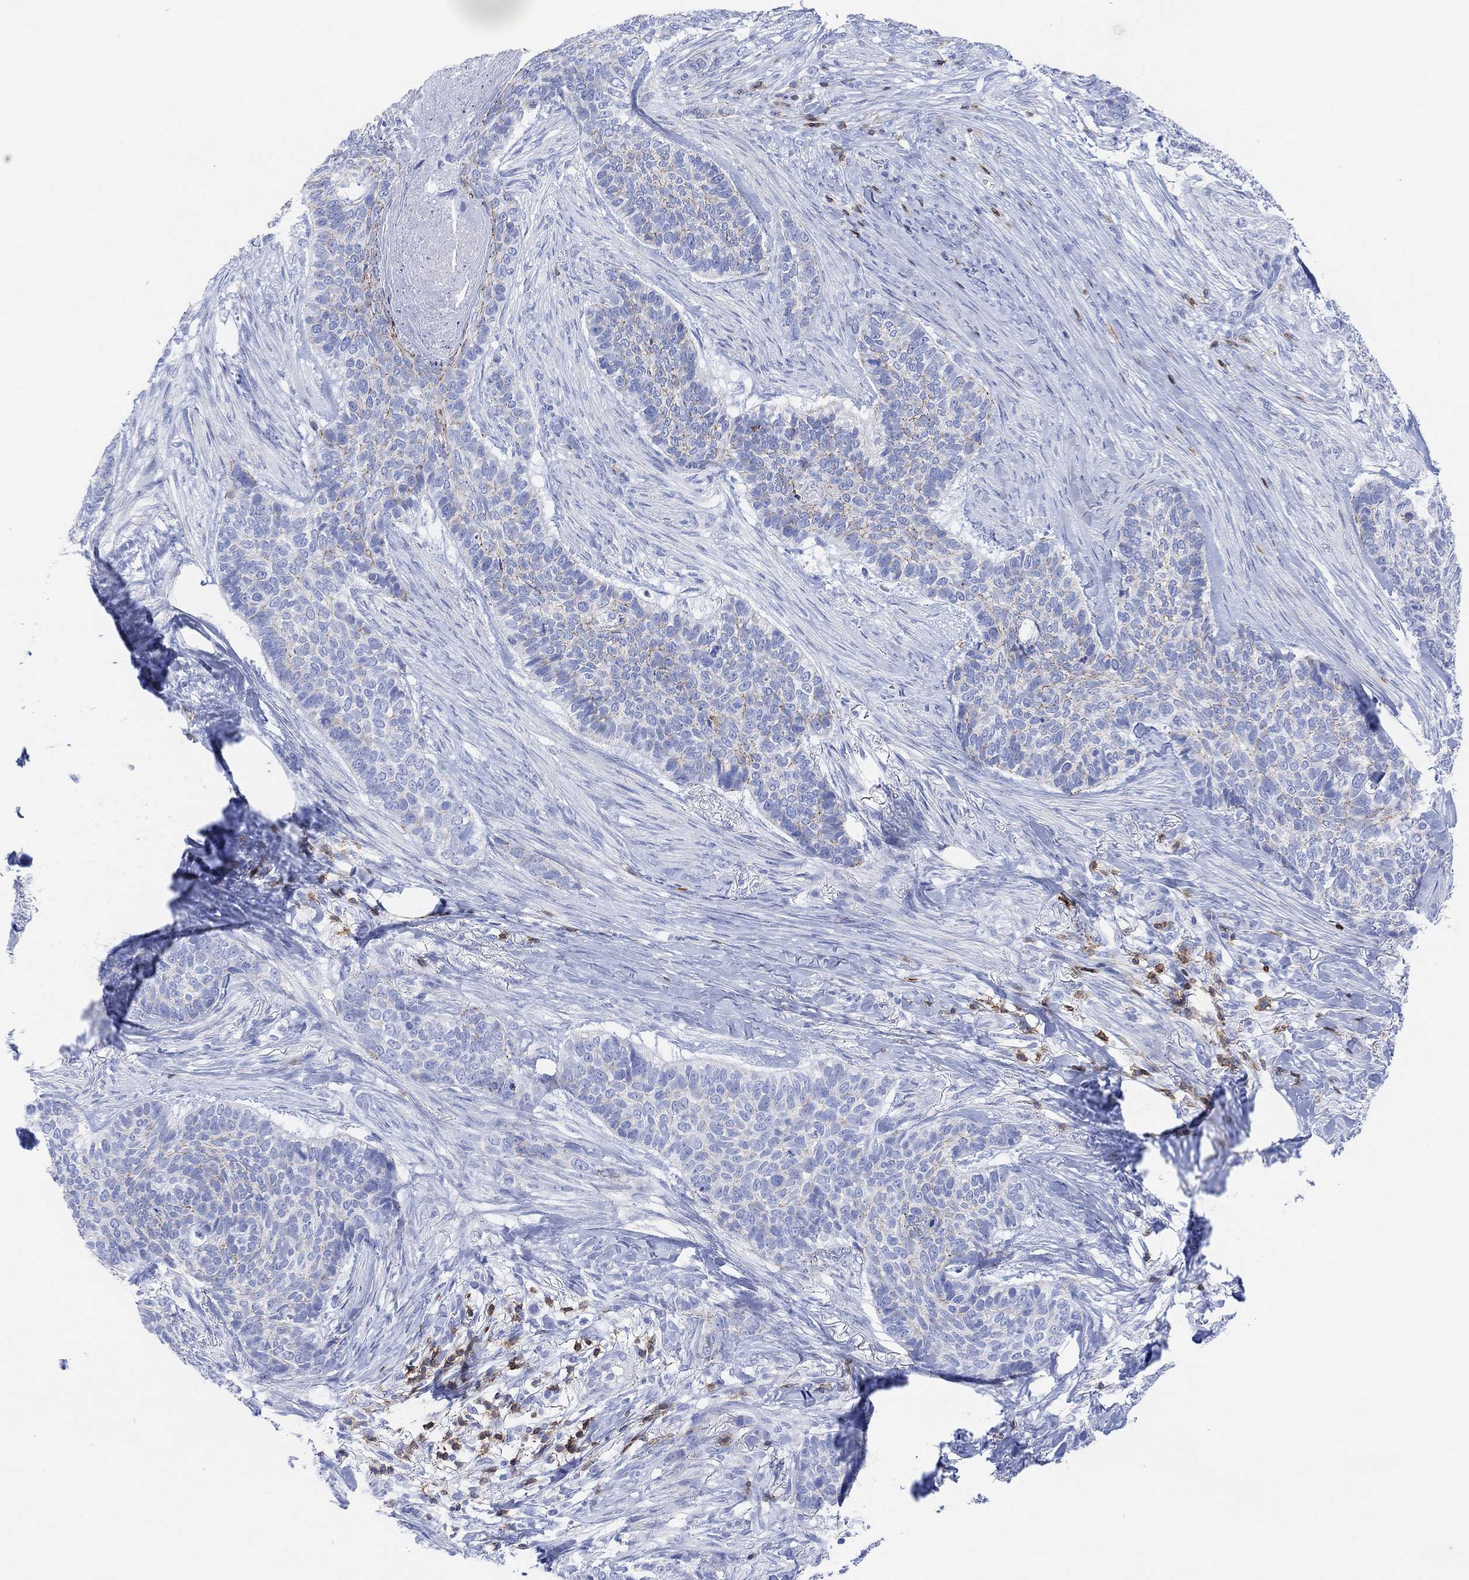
{"staining": {"intensity": "moderate", "quantity": "<25%", "location": "cytoplasmic/membranous"}, "tissue": "skin cancer", "cell_type": "Tumor cells", "image_type": "cancer", "snomed": [{"axis": "morphology", "description": "Basal cell carcinoma"}, {"axis": "topography", "description": "Skin"}], "caption": "Skin cancer stained with DAB (3,3'-diaminobenzidine) immunohistochemistry (IHC) exhibits low levels of moderate cytoplasmic/membranous expression in about <25% of tumor cells. (Brightfield microscopy of DAB IHC at high magnification).", "gene": "GPR65", "patient": {"sex": "female", "age": 69}}